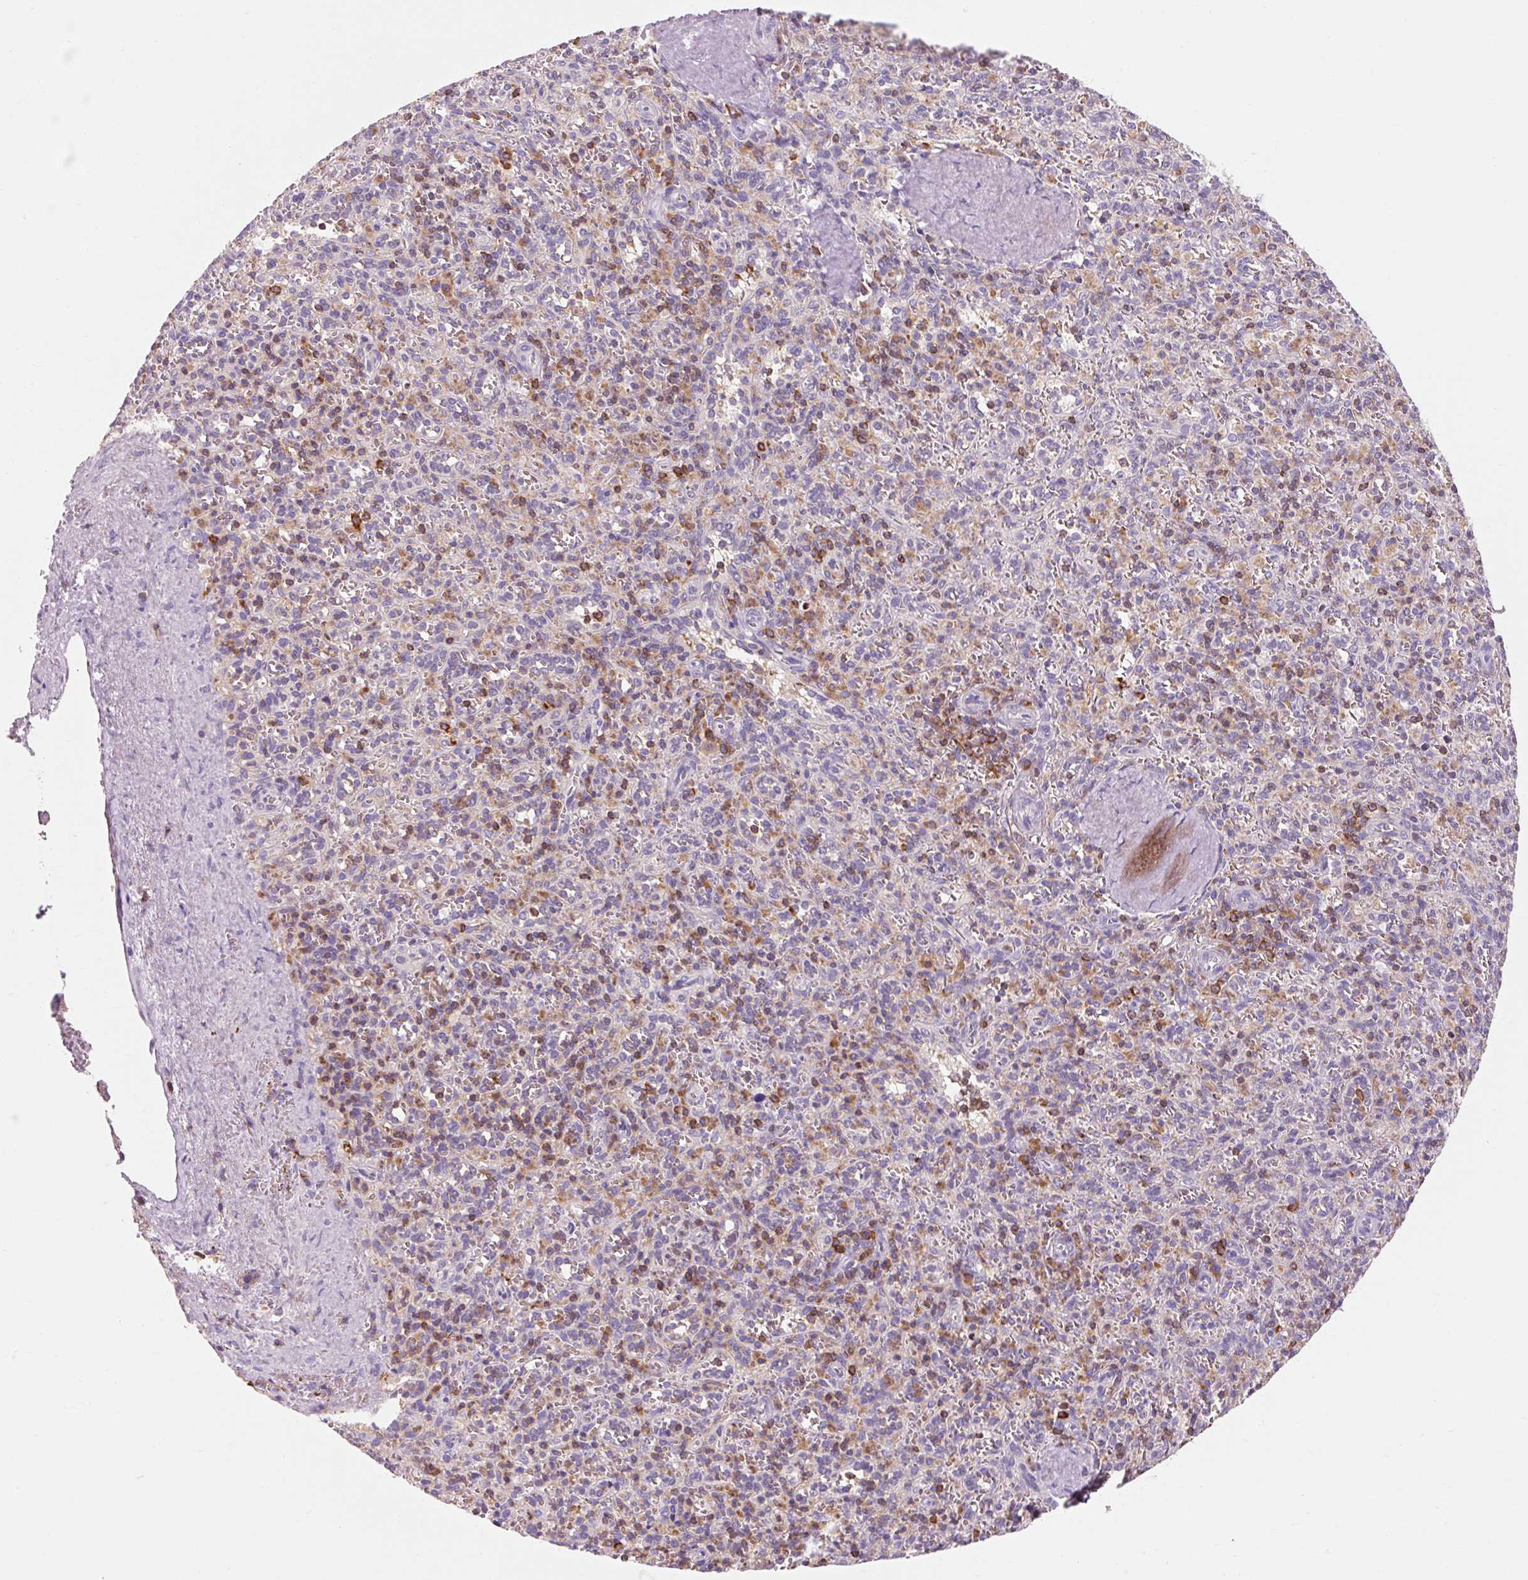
{"staining": {"intensity": "moderate", "quantity": "<25%", "location": "cytoplasmic/membranous"}, "tissue": "spleen", "cell_type": "Cells in red pulp", "image_type": "normal", "snomed": [{"axis": "morphology", "description": "Normal tissue, NOS"}, {"axis": "topography", "description": "Spleen"}], "caption": "Protein expression analysis of benign human spleen reveals moderate cytoplasmic/membranous staining in about <25% of cells in red pulp.", "gene": "OR8K1", "patient": {"sex": "female", "age": 70}}